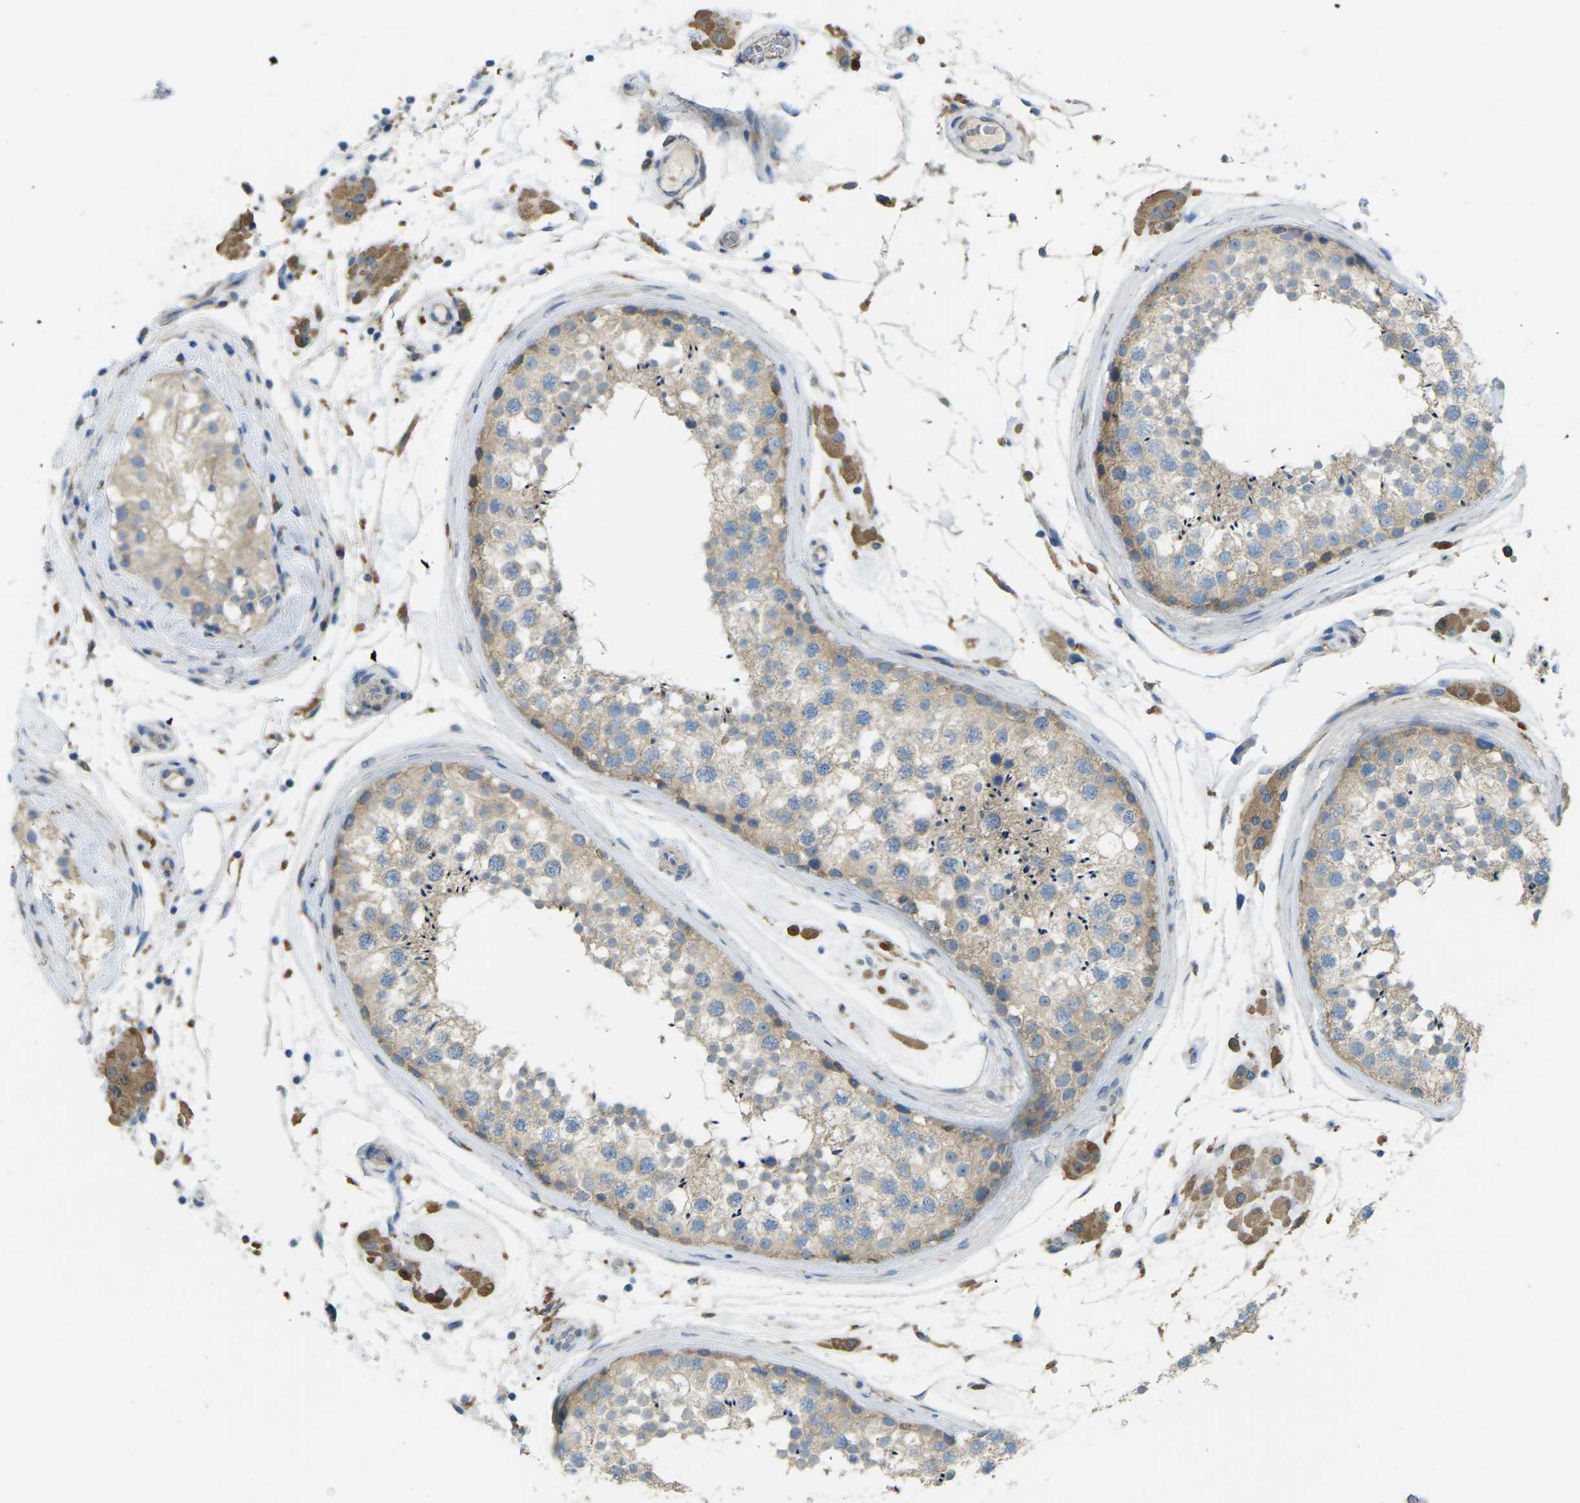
{"staining": {"intensity": "weak", "quantity": "25%-75%", "location": "cytoplasmic/membranous"}, "tissue": "testis", "cell_type": "Cells in seminiferous ducts", "image_type": "normal", "snomed": [{"axis": "morphology", "description": "Normal tissue, NOS"}, {"axis": "topography", "description": "Testis"}], "caption": "IHC micrograph of benign testis: testis stained using immunohistochemistry (IHC) reveals low levels of weak protein expression localized specifically in the cytoplasmic/membranous of cells in seminiferous ducts, appearing as a cytoplasmic/membranous brown color.", "gene": "MYLK4", "patient": {"sex": "male", "age": 46}}